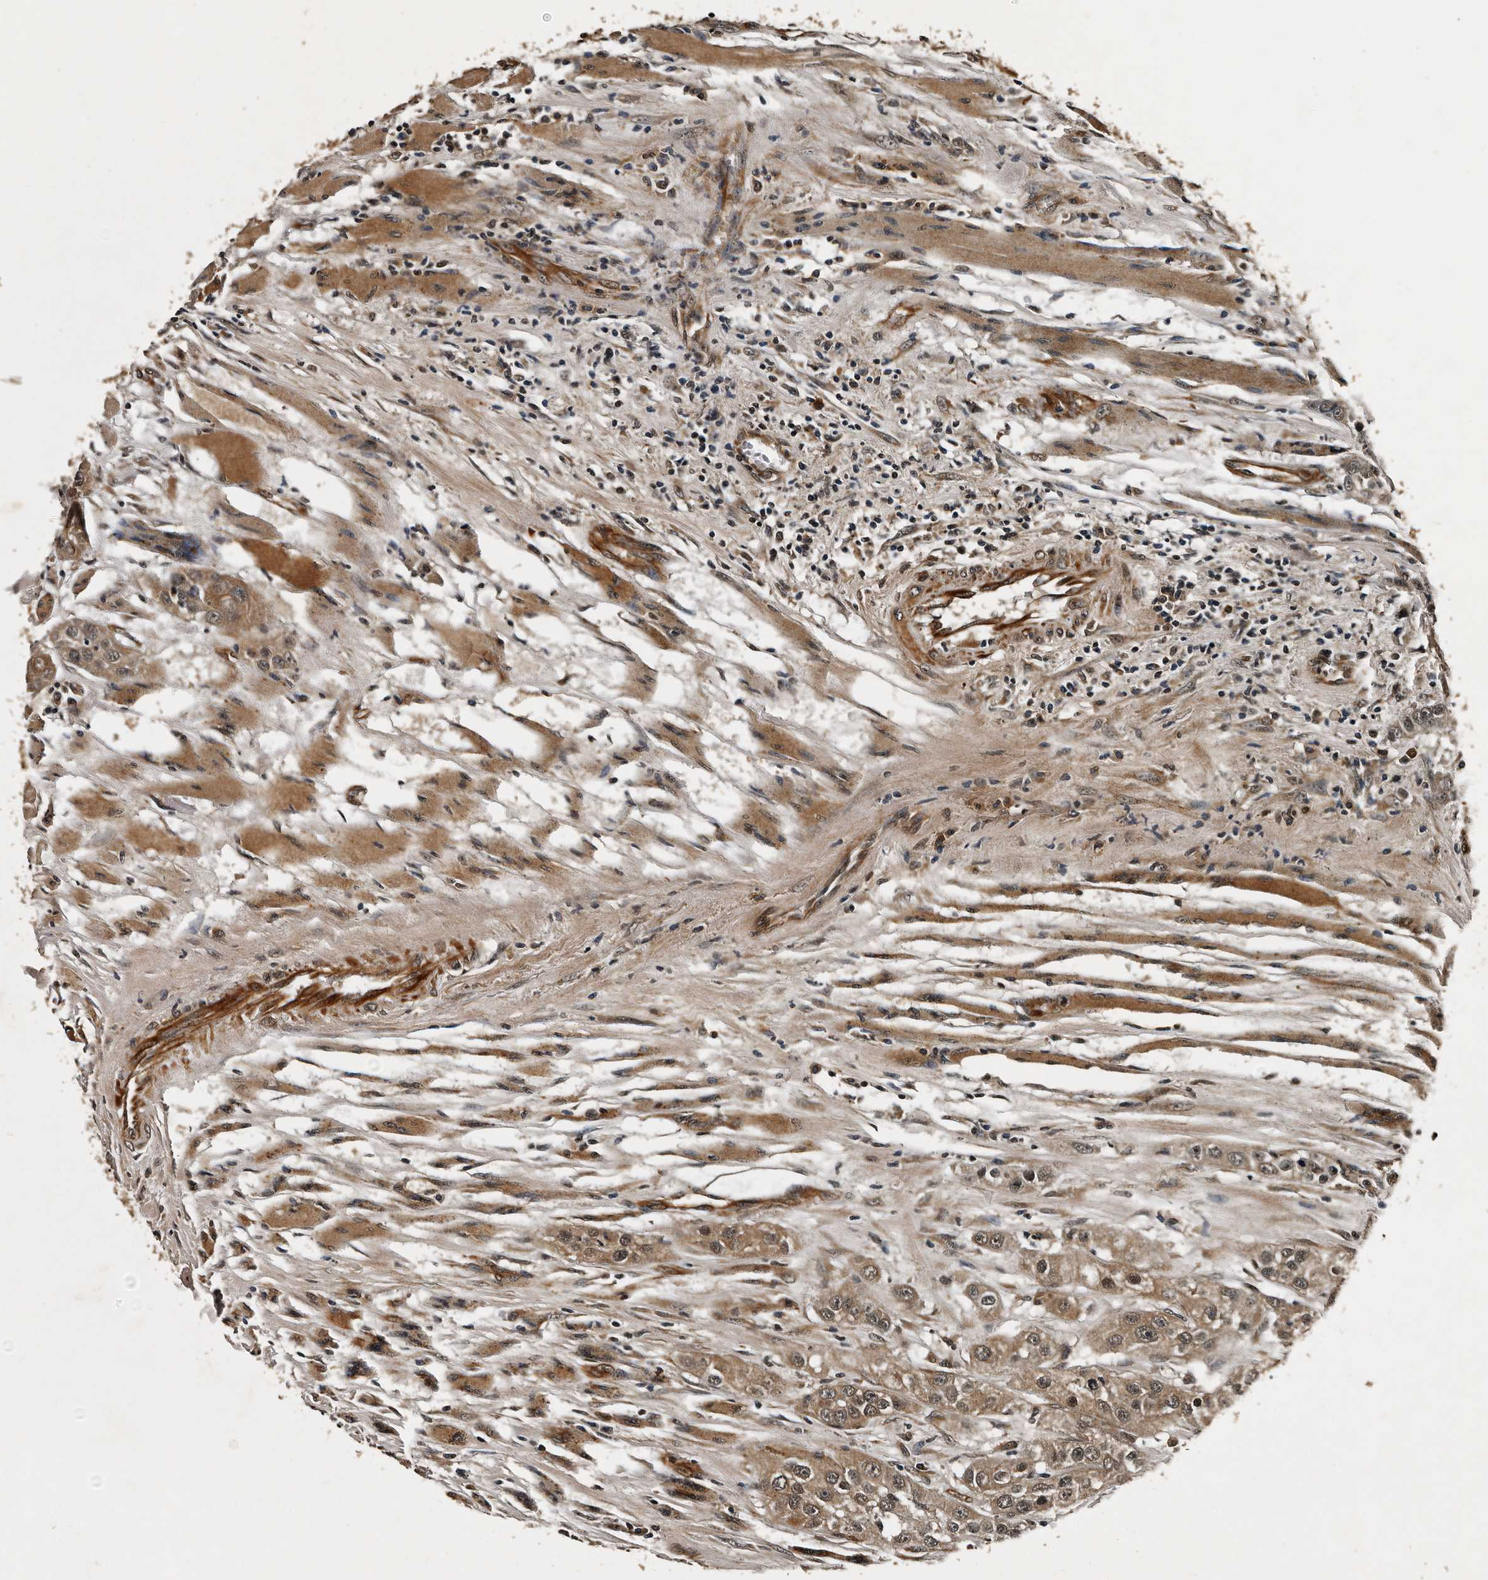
{"staining": {"intensity": "moderate", "quantity": ">75%", "location": "cytoplasmic/membranous,nuclear"}, "tissue": "head and neck cancer", "cell_type": "Tumor cells", "image_type": "cancer", "snomed": [{"axis": "morphology", "description": "Normal tissue, NOS"}, {"axis": "morphology", "description": "Squamous cell carcinoma, NOS"}, {"axis": "topography", "description": "Skeletal muscle"}, {"axis": "topography", "description": "Head-Neck"}], "caption": "A high-resolution micrograph shows immunohistochemistry (IHC) staining of squamous cell carcinoma (head and neck), which demonstrates moderate cytoplasmic/membranous and nuclear staining in about >75% of tumor cells.", "gene": "CPNE3", "patient": {"sex": "male", "age": 51}}